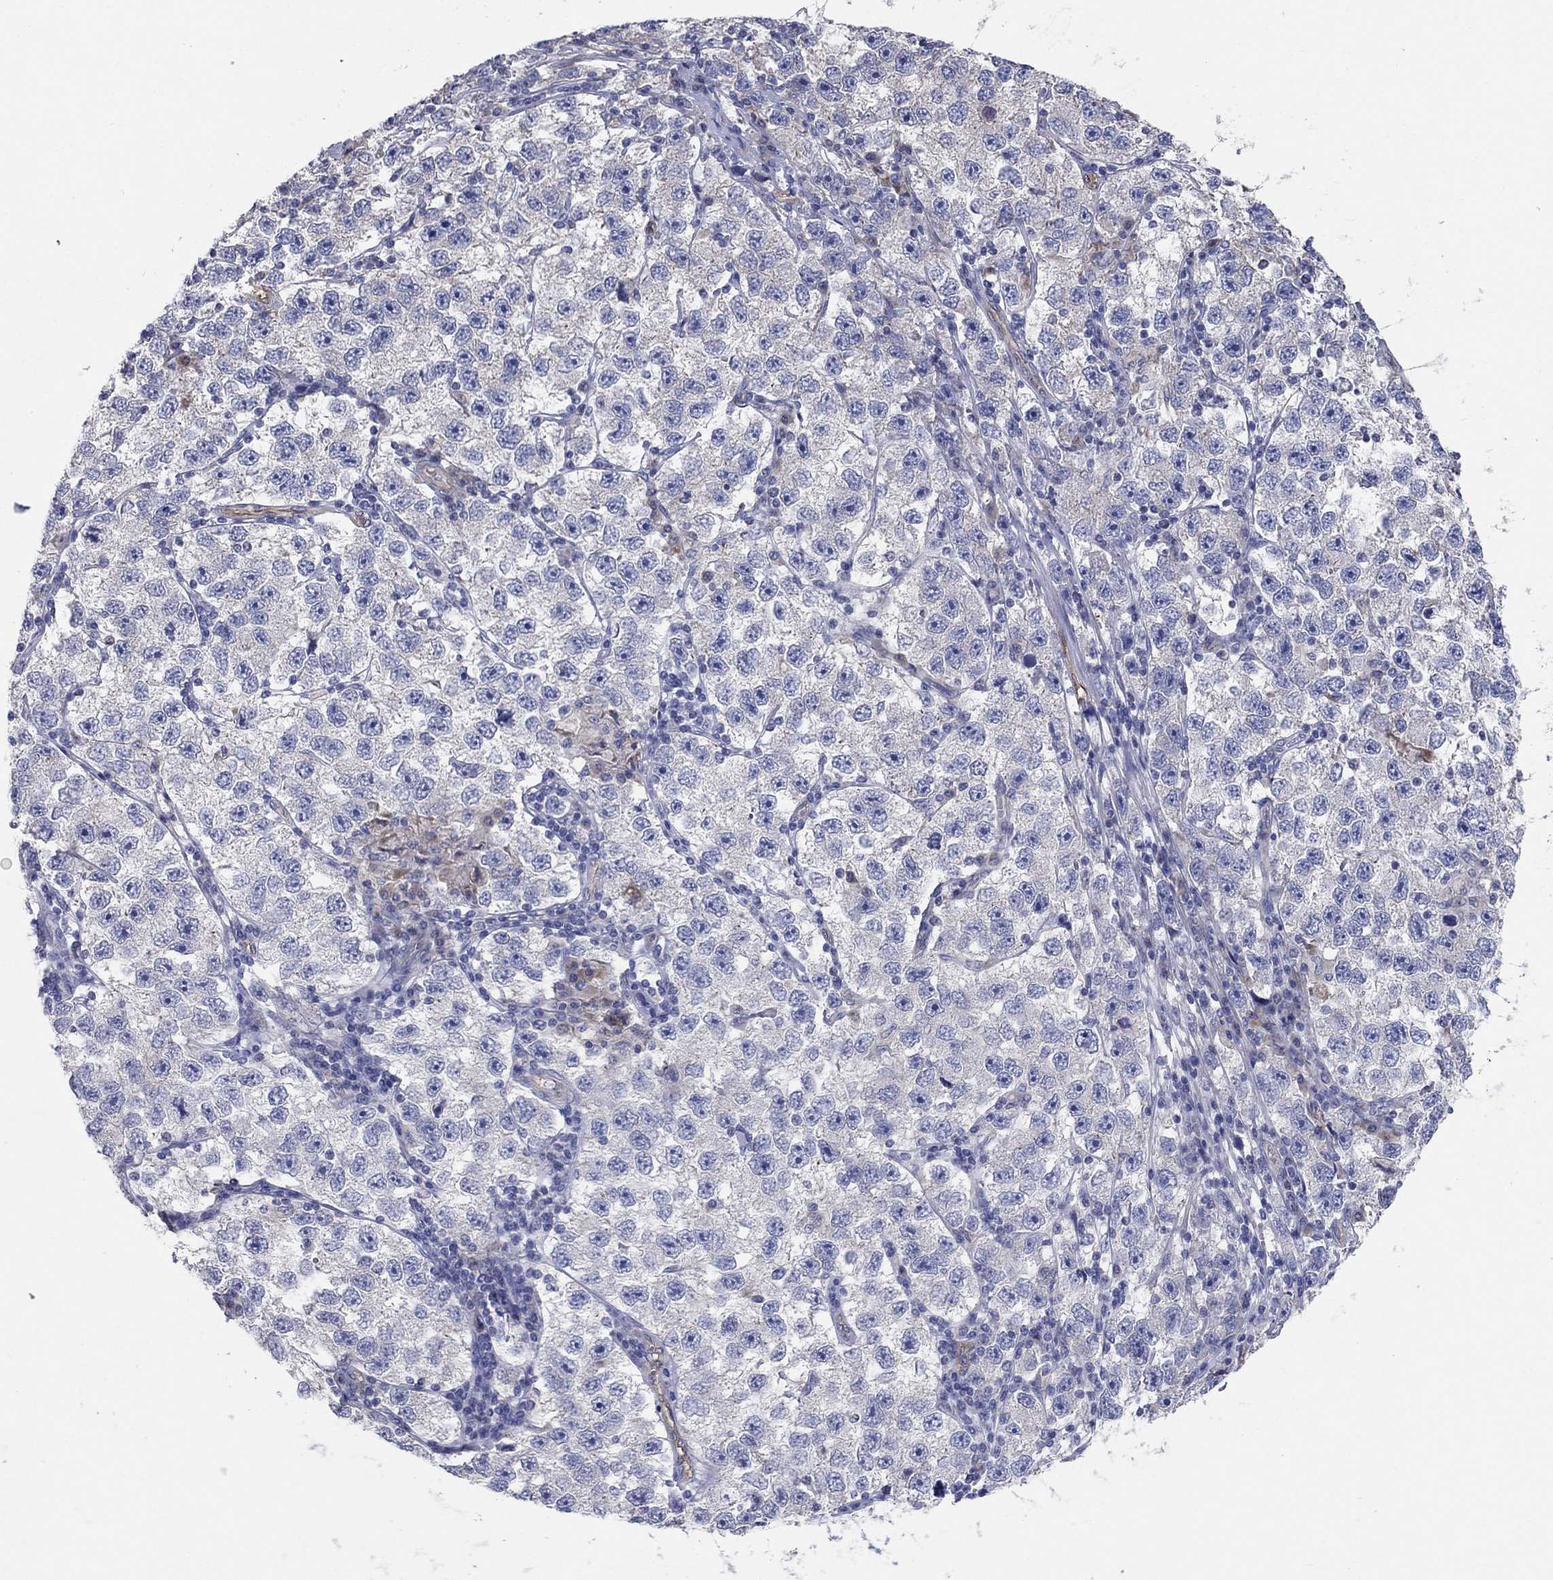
{"staining": {"intensity": "negative", "quantity": "none", "location": "none"}, "tissue": "testis cancer", "cell_type": "Tumor cells", "image_type": "cancer", "snomed": [{"axis": "morphology", "description": "Seminoma, NOS"}, {"axis": "topography", "description": "Testis"}], "caption": "This is an immunohistochemistry histopathology image of human testis cancer. There is no positivity in tumor cells.", "gene": "EMP2", "patient": {"sex": "male", "age": 26}}